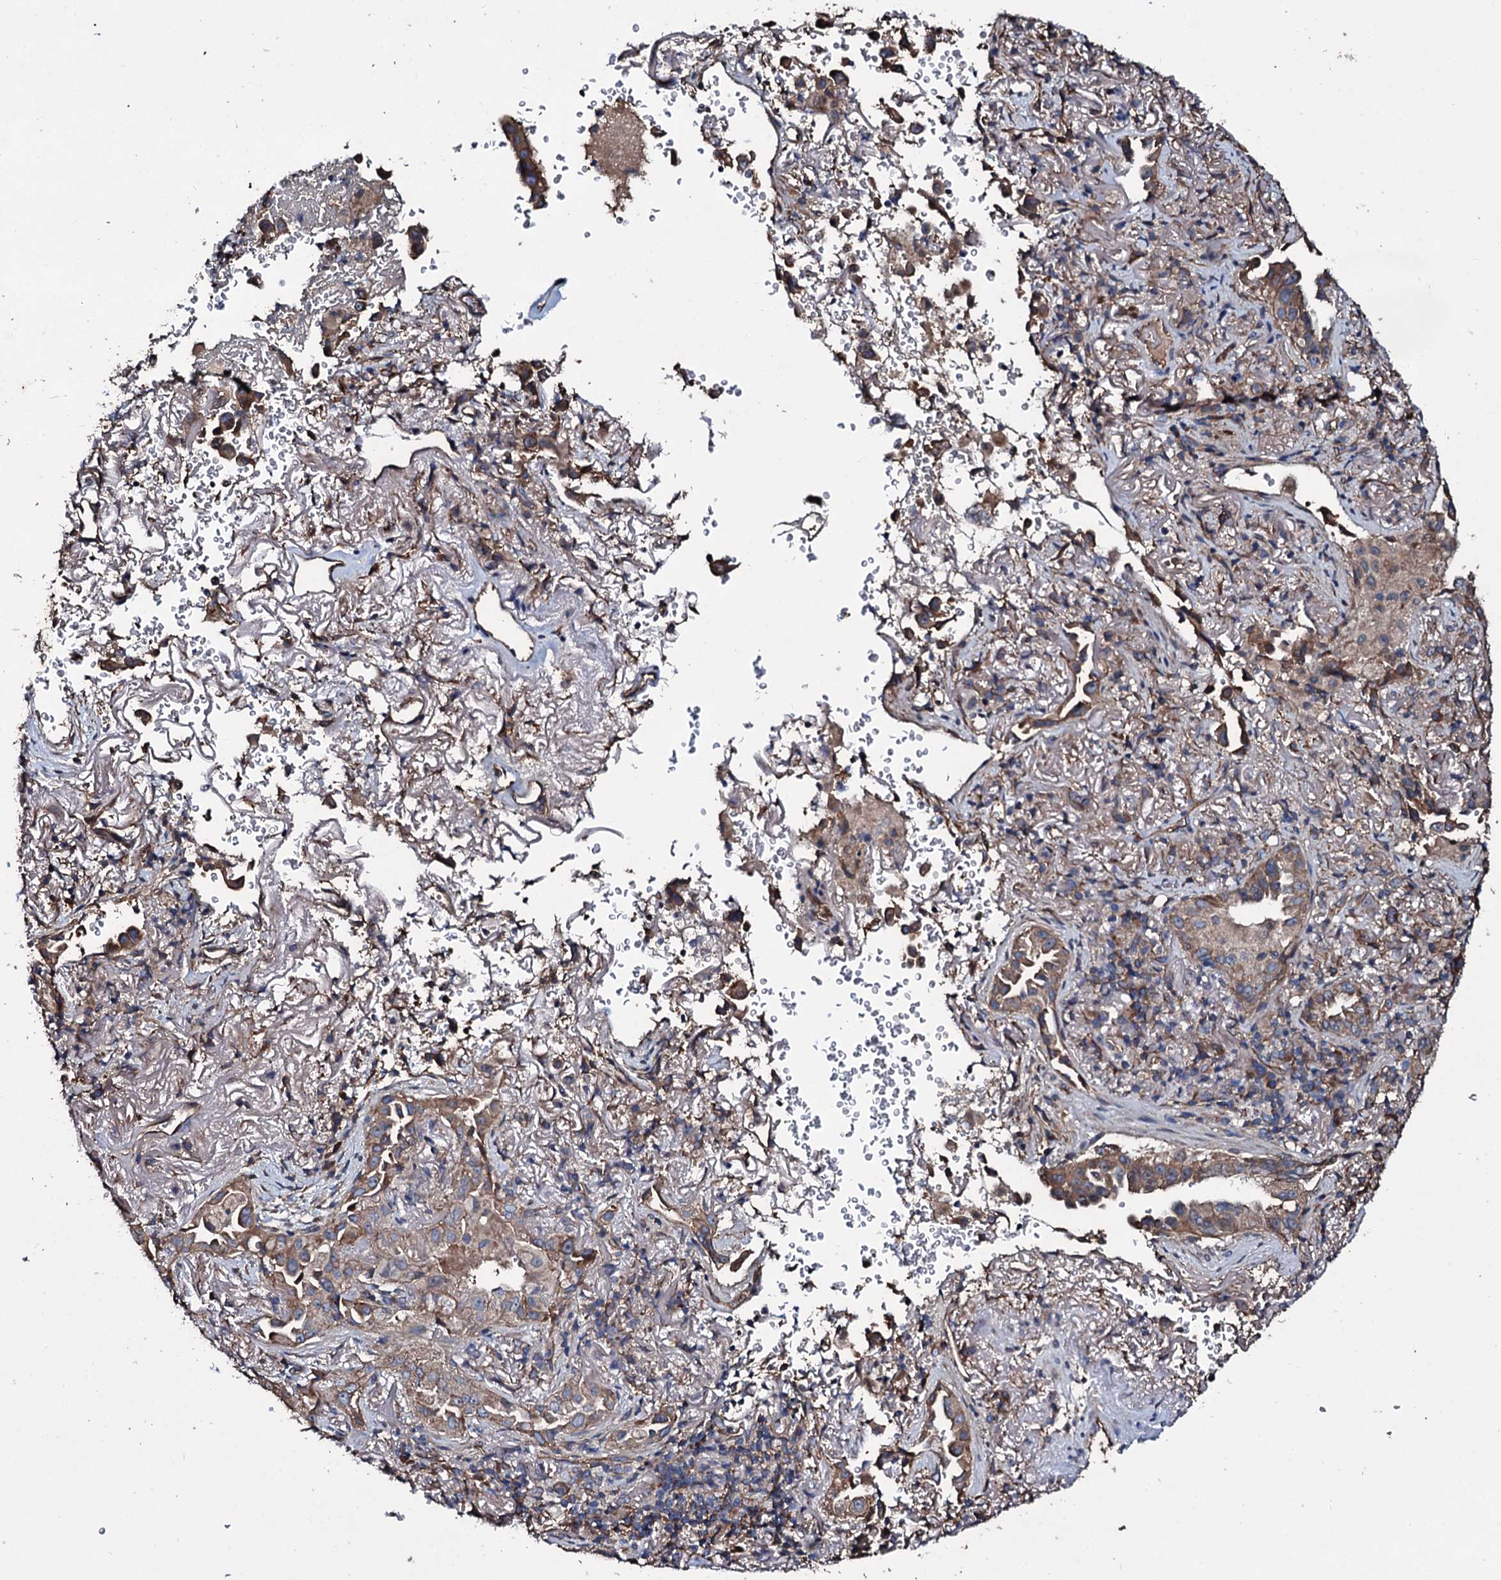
{"staining": {"intensity": "moderate", "quantity": ">75%", "location": "cytoplasmic/membranous"}, "tissue": "lung cancer", "cell_type": "Tumor cells", "image_type": "cancer", "snomed": [{"axis": "morphology", "description": "Adenocarcinoma, NOS"}, {"axis": "topography", "description": "Lung"}], "caption": "A high-resolution histopathology image shows immunohistochemistry (IHC) staining of lung cancer, which reveals moderate cytoplasmic/membranous expression in approximately >75% of tumor cells.", "gene": "DMAC2", "patient": {"sex": "female", "age": 69}}